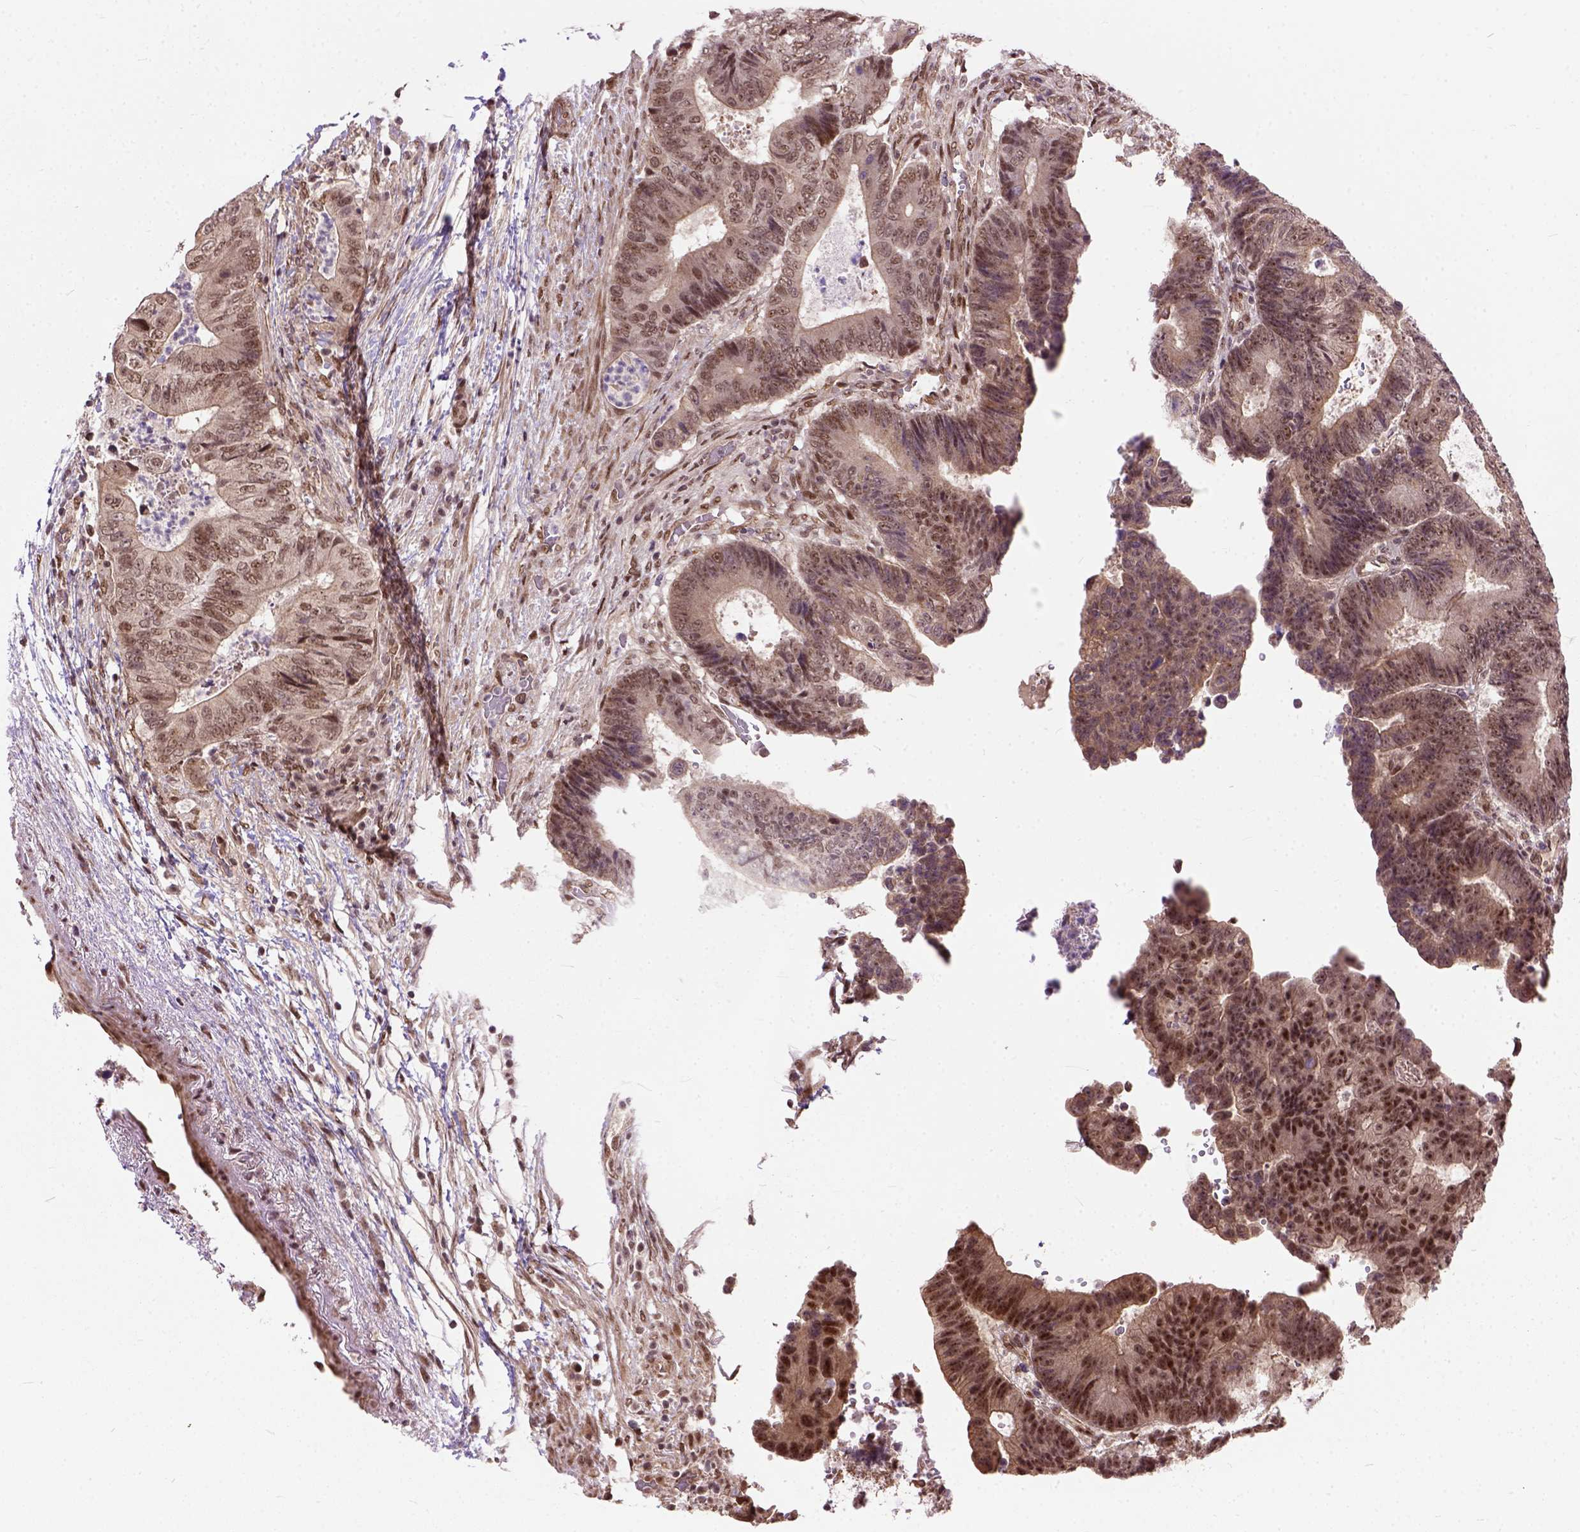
{"staining": {"intensity": "weak", "quantity": ">75%", "location": "nuclear"}, "tissue": "colorectal cancer", "cell_type": "Tumor cells", "image_type": "cancer", "snomed": [{"axis": "morphology", "description": "Adenocarcinoma, NOS"}, {"axis": "topography", "description": "Colon"}], "caption": "Colorectal cancer (adenocarcinoma) stained with a protein marker displays weak staining in tumor cells.", "gene": "ZNF630", "patient": {"sex": "female", "age": 48}}